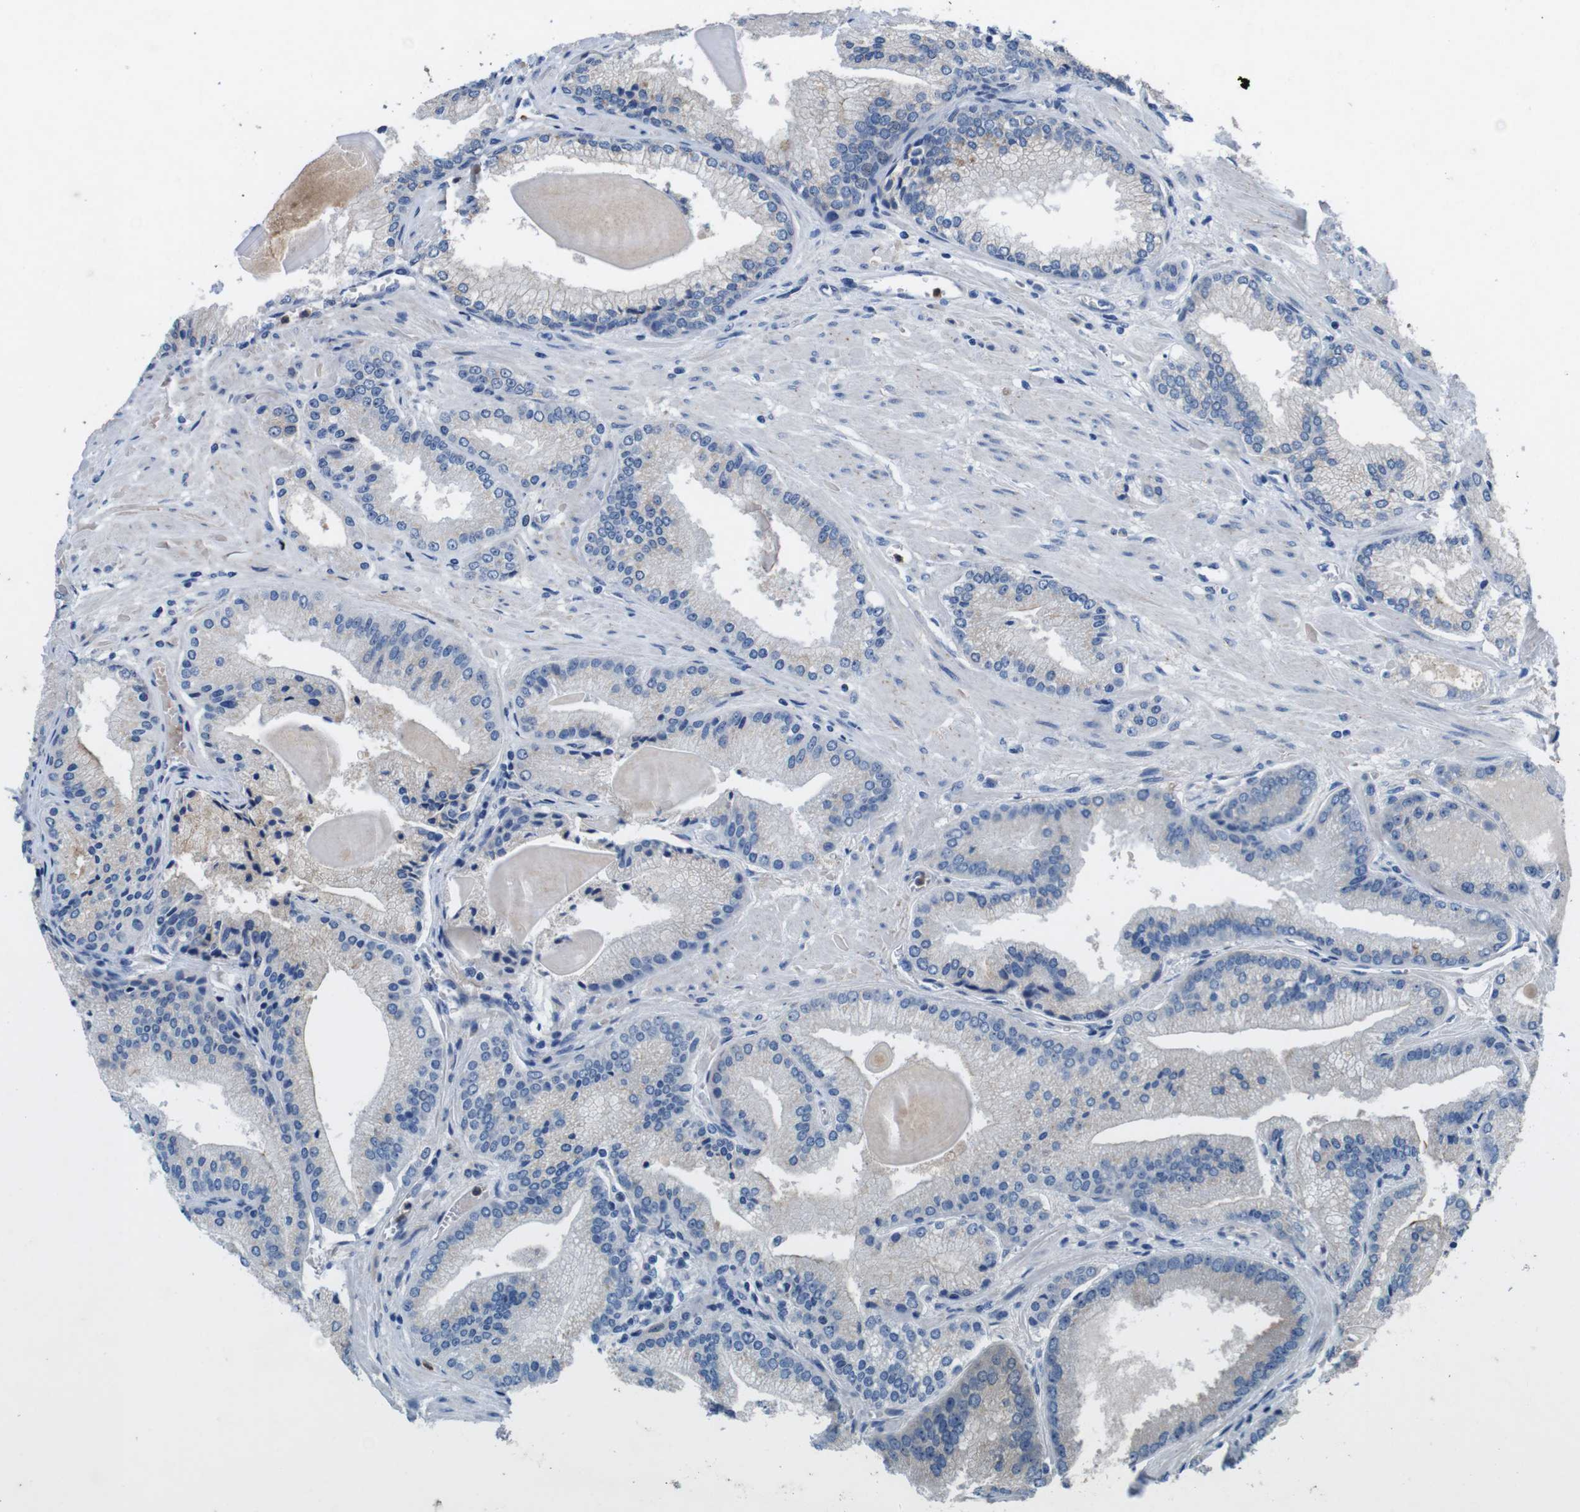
{"staining": {"intensity": "negative", "quantity": "none", "location": "none"}, "tissue": "prostate cancer", "cell_type": "Tumor cells", "image_type": "cancer", "snomed": [{"axis": "morphology", "description": "Adenocarcinoma, Low grade"}, {"axis": "topography", "description": "Prostate"}], "caption": "This micrograph is of prostate cancer stained with IHC to label a protein in brown with the nuclei are counter-stained blue. There is no staining in tumor cells.", "gene": "C1RL", "patient": {"sex": "male", "age": 59}}